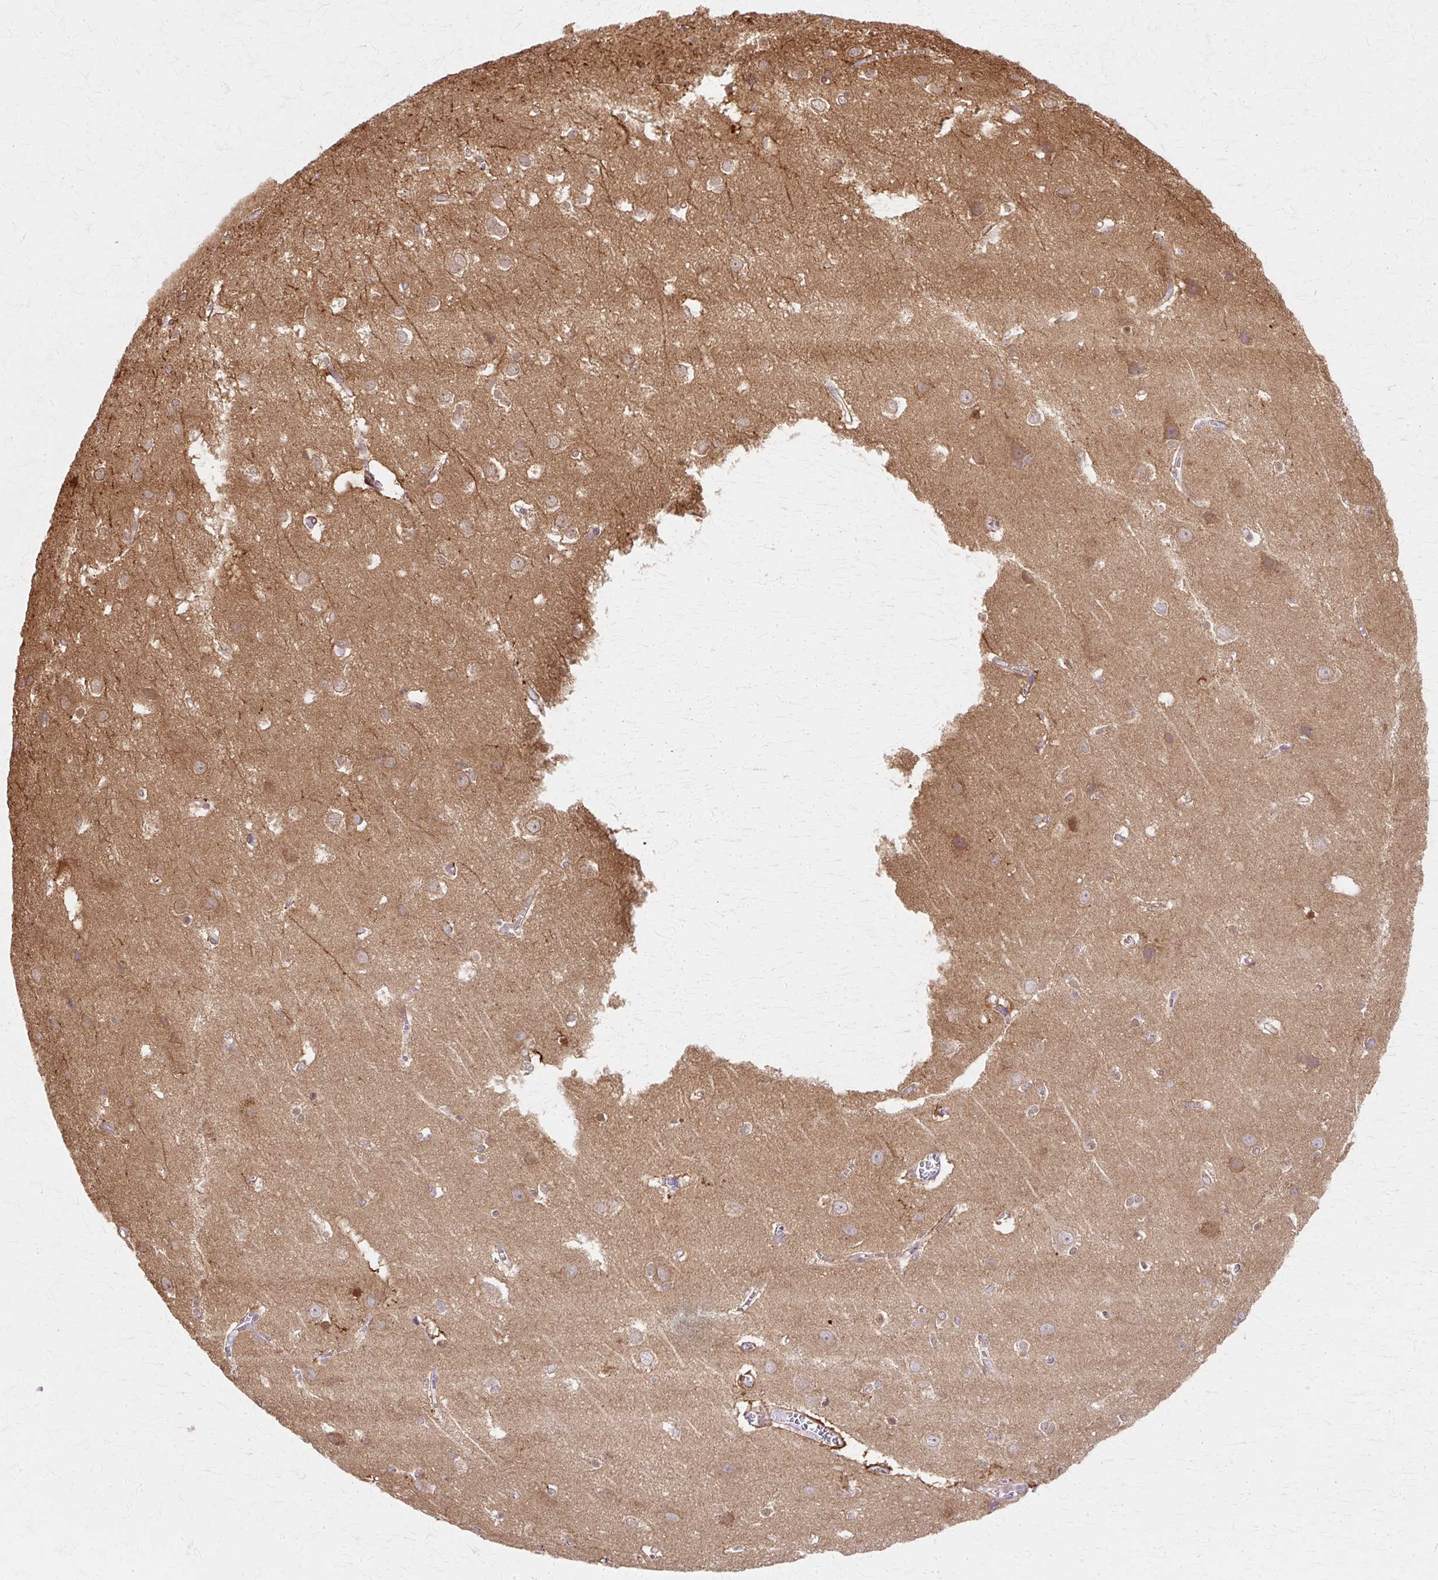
{"staining": {"intensity": "negative", "quantity": "none", "location": "none"}, "tissue": "cerebral cortex", "cell_type": "Endothelial cells", "image_type": "normal", "snomed": [{"axis": "morphology", "description": "Normal tissue, NOS"}, {"axis": "topography", "description": "Cerebral cortex"}], "caption": "This histopathology image is of benign cerebral cortex stained with immunohistochemistry to label a protein in brown with the nuclei are counter-stained blue. There is no staining in endothelial cells. The staining was performed using DAB (3,3'-diaminobenzidine) to visualize the protein expression in brown, while the nuclei were stained in blue with hematoxylin (Magnification: 20x).", "gene": "COPB1", "patient": {"sex": "male", "age": 37}}